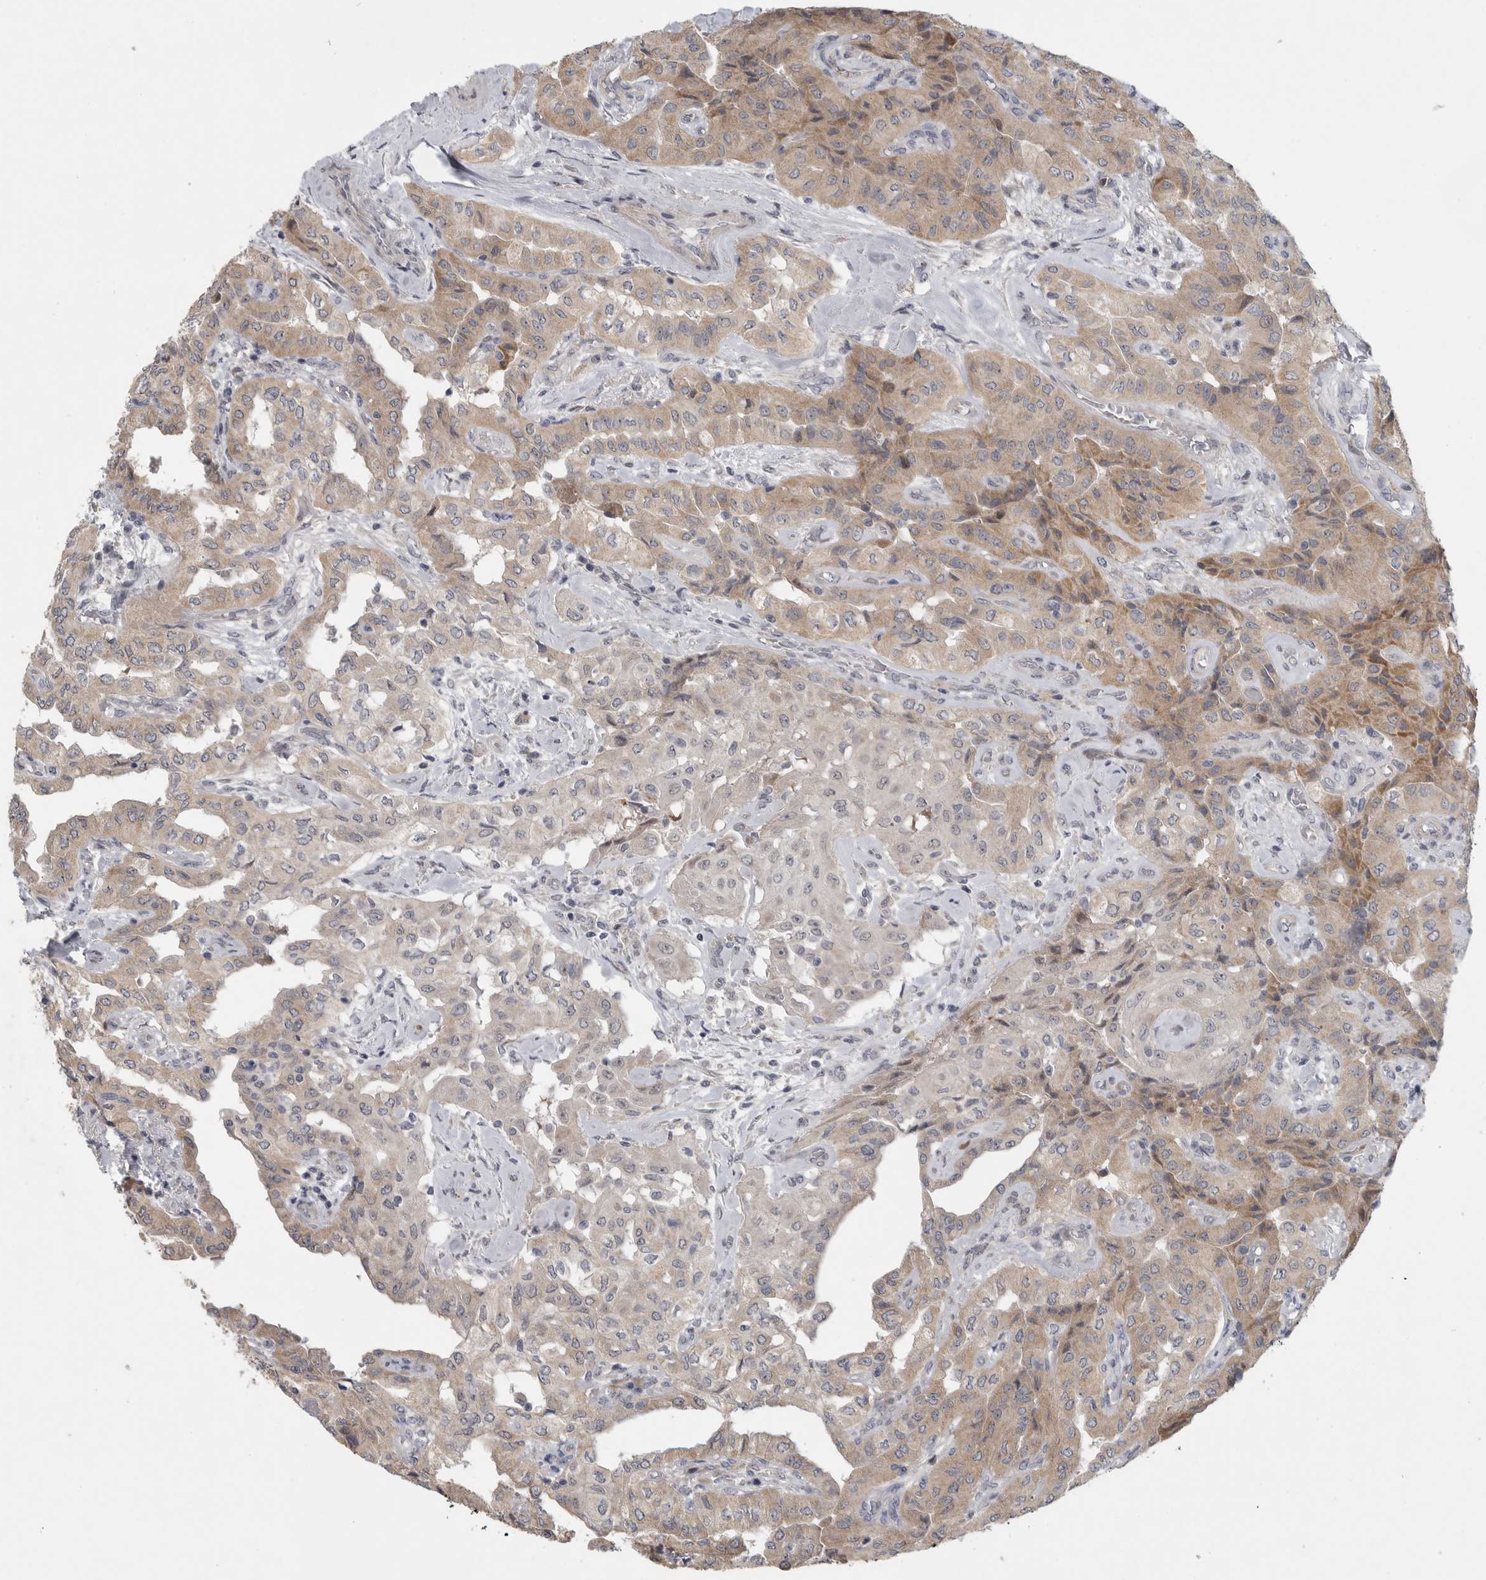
{"staining": {"intensity": "moderate", "quantity": ">75%", "location": "cytoplasmic/membranous"}, "tissue": "thyroid cancer", "cell_type": "Tumor cells", "image_type": "cancer", "snomed": [{"axis": "morphology", "description": "Papillary adenocarcinoma, NOS"}, {"axis": "topography", "description": "Thyroid gland"}], "caption": "A brown stain labels moderate cytoplasmic/membranous staining of a protein in thyroid cancer tumor cells. (brown staining indicates protein expression, while blue staining denotes nuclei).", "gene": "FBXO43", "patient": {"sex": "female", "age": 59}}